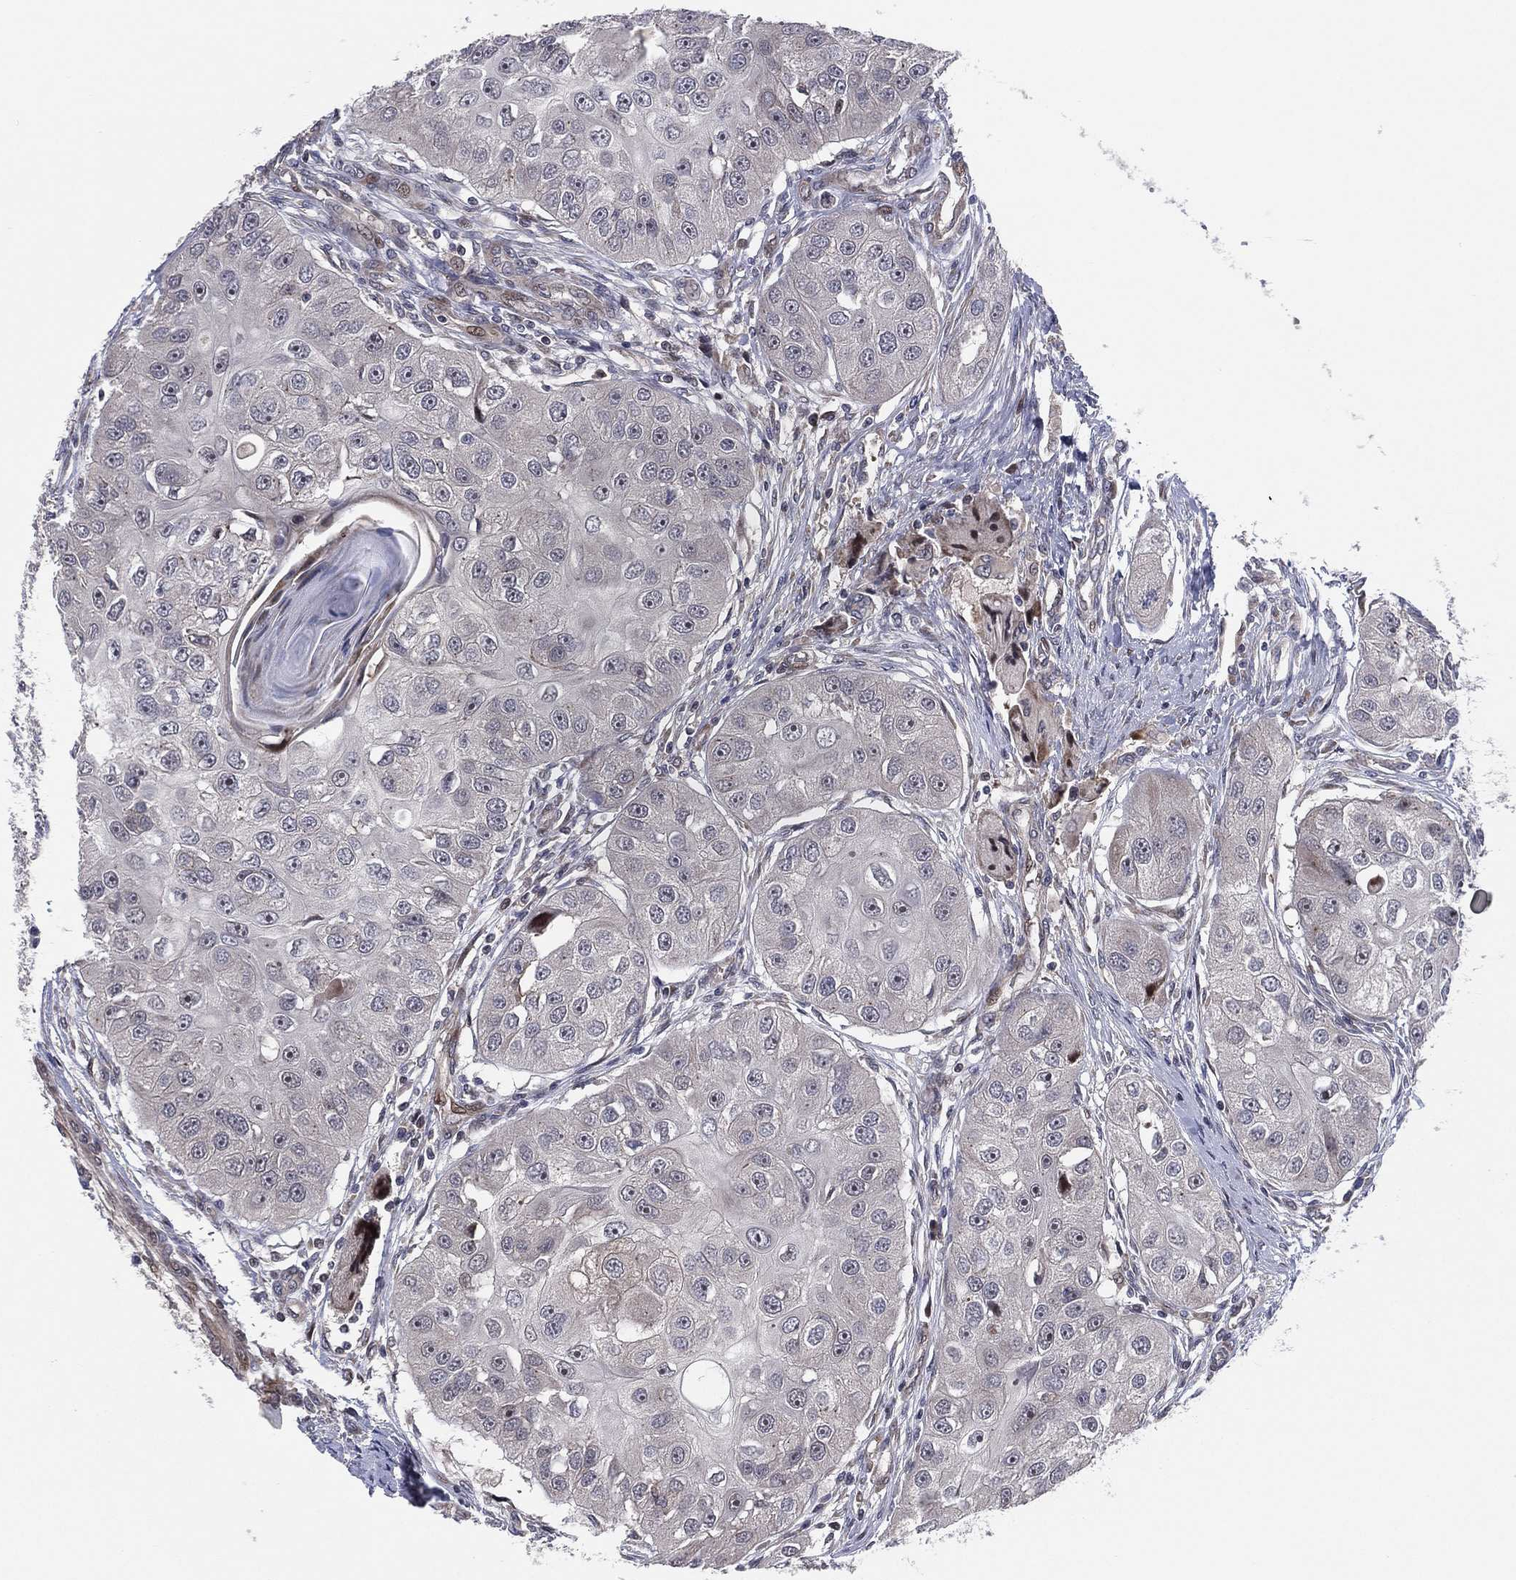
{"staining": {"intensity": "negative", "quantity": "none", "location": "none"}, "tissue": "head and neck cancer", "cell_type": "Tumor cells", "image_type": "cancer", "snomed": [{"axis": "morphology", "description": "Normal tissue, NOS"}, {"axis": "morphology", "description": "Squamous cell carcinoma, NOS"}, {"axis": "topography", "description": "Skeletal muscle"}, {"axis": "topography", "description": "Head-Neck"}], "caption": "There is no significant positivity in tumor cells of squamous cell carcinoma (head and neck).", "gene": "UTP14A", "patient": {"sex": "male", "age": 51}}